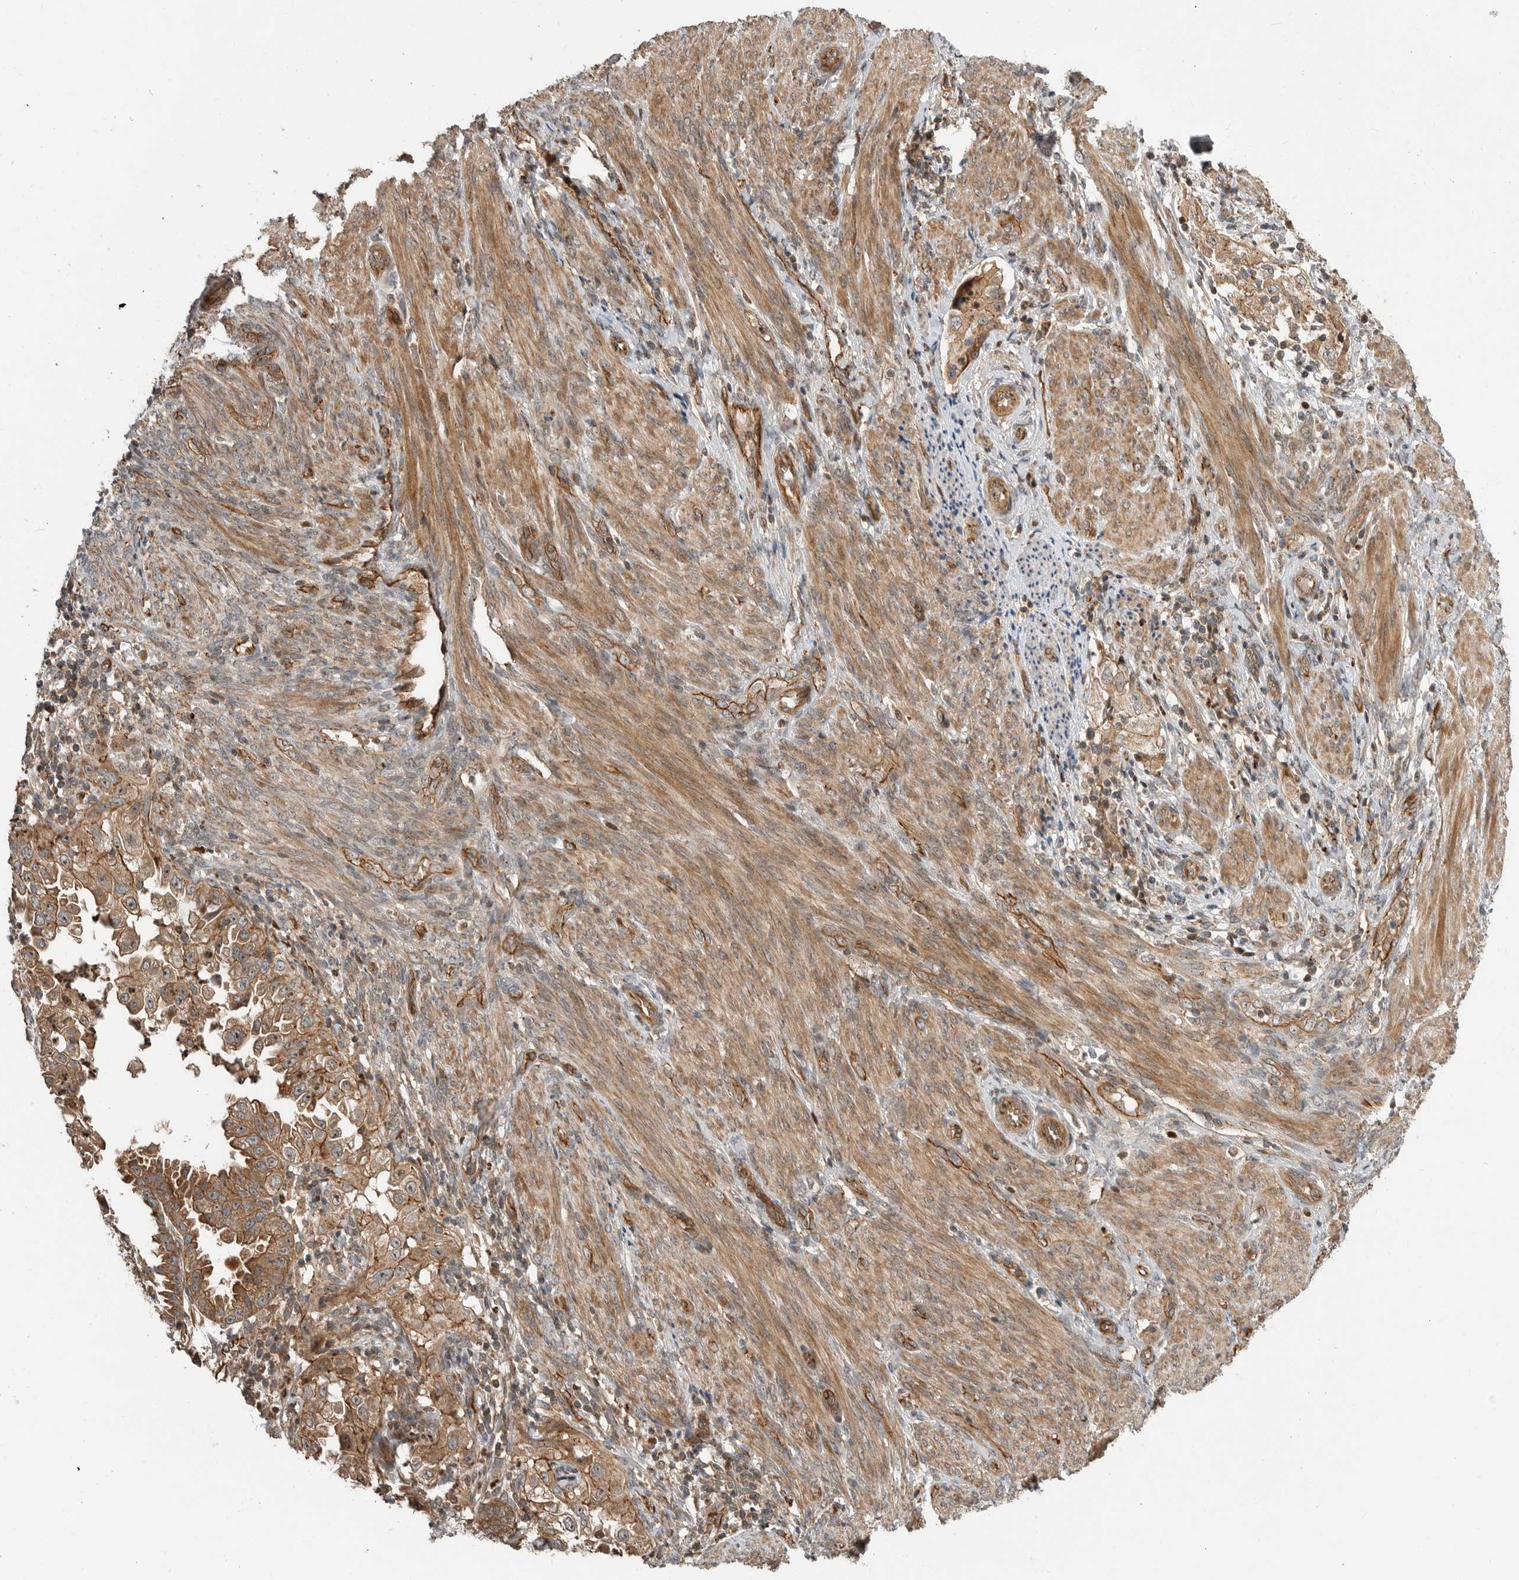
{"staining": {"intensity": "moderate", "quantity": ">75%", "location": "cytoplasmic/membranous,nuclear"}, "tissue": "endometrial cancer", "cell_type": "Tumor cells", "image_type": "cancer", "snomed": [{"axis": "morphology", "description": "Adenocarcinoma, NOS"}, {"axis": "topography", "description": "Endometrium"}], "caption": "There is medium levels of moderate cytoplasmic/membranous and nuclear staining in tumor cells of endometrial adenocarcinoma, as demonstrated by immunohistochemical staining (brown color).", "gene": "STRAP", "patient": {"sex": "female", "age": 85}}